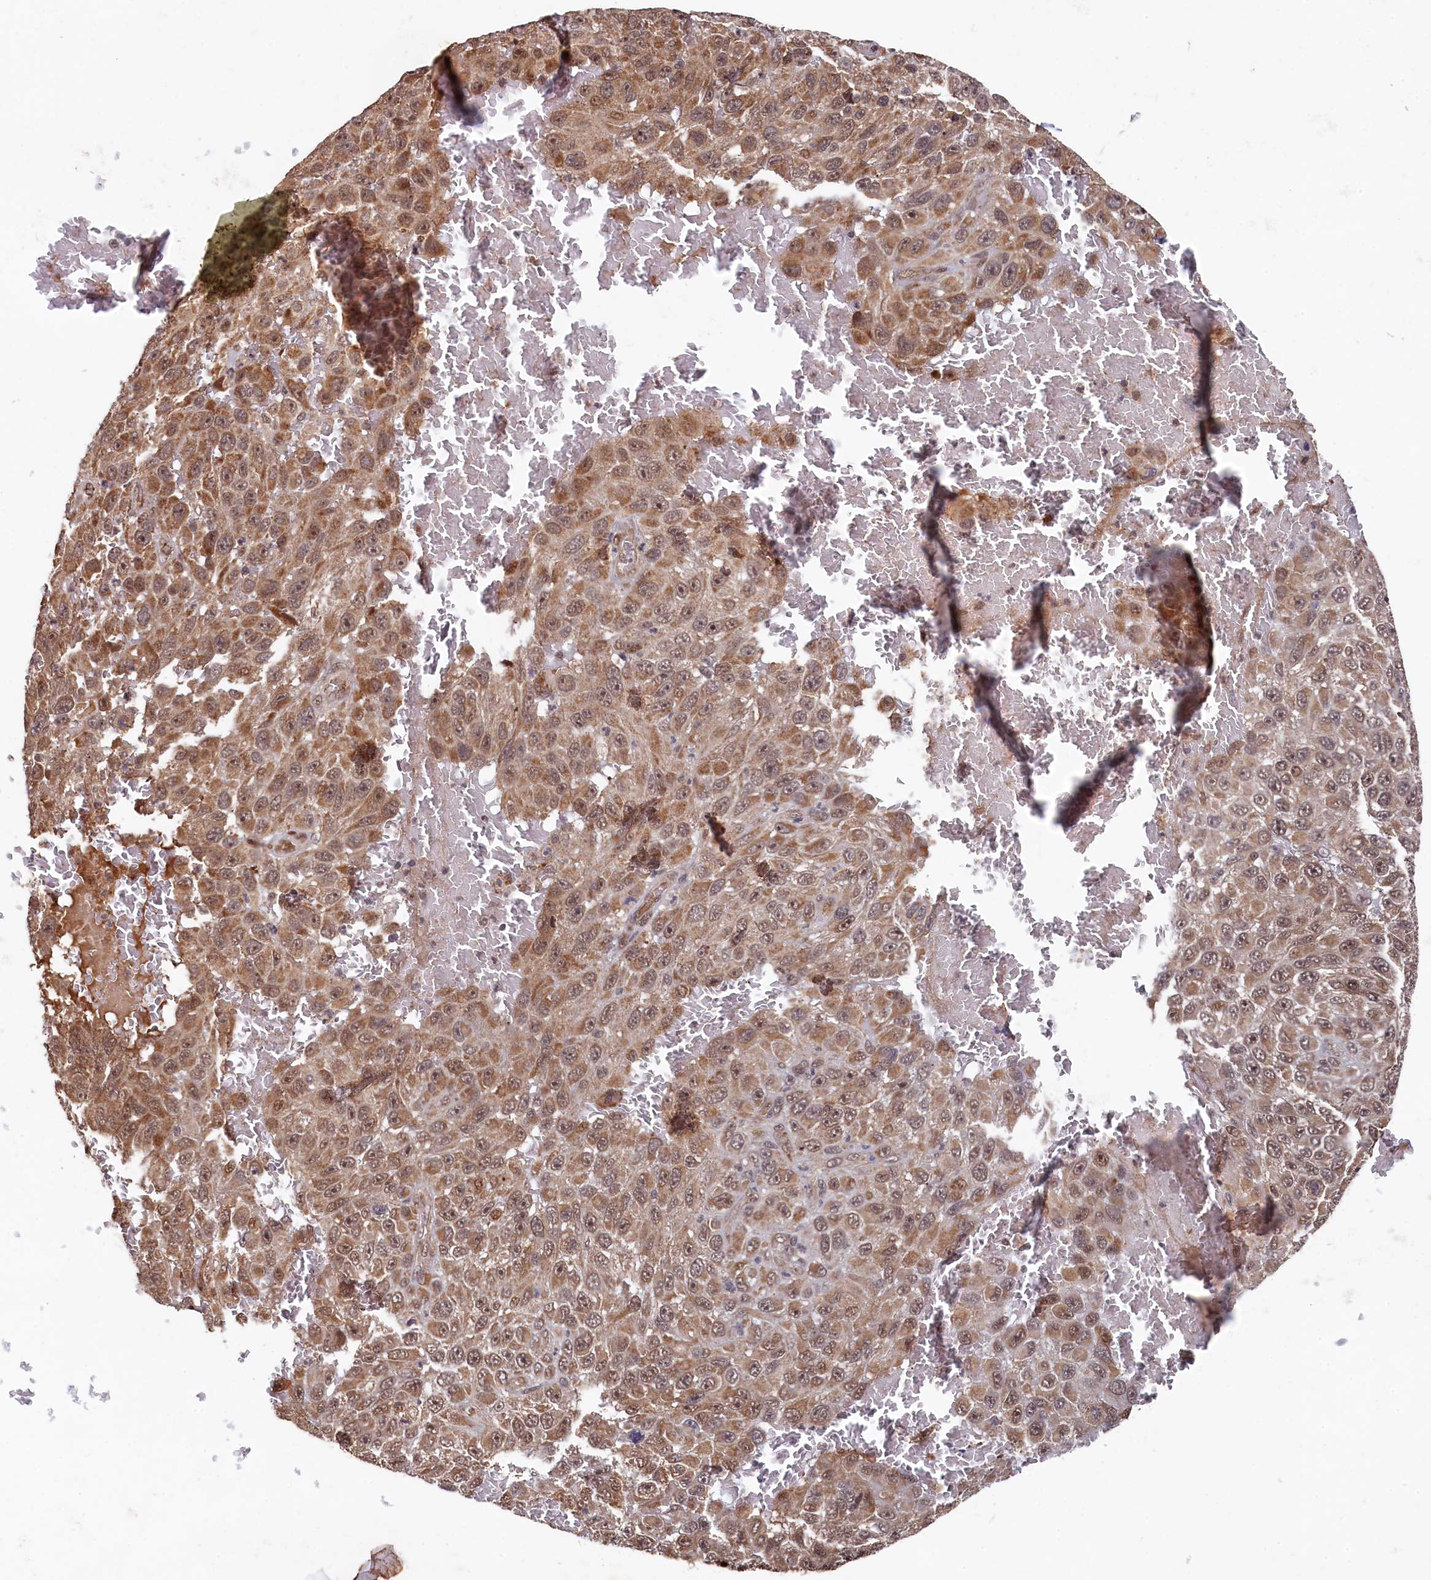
{"staining": {"intensity": "moderate", "quantity": ">75%", "location": "cytoplasmic/membranous,nuclear"}, "tissue": "melanoma", "cell_type": "Tumor cells", "image_type": "cancer", "snomed": [{"axis": "morphology", "description": "Normal tissue, NOS"}, {"axis": "morphology", "description": "Malignant melanoma, NOS"}, {"axis": "topography", "description": "Skin"}], "caption": "Human malignant melanoma stained with a protein marker demonstrates moderate staining in tumor cells.", "gene": "CLPX", "patient": {"sex": "female", "age": 96}}